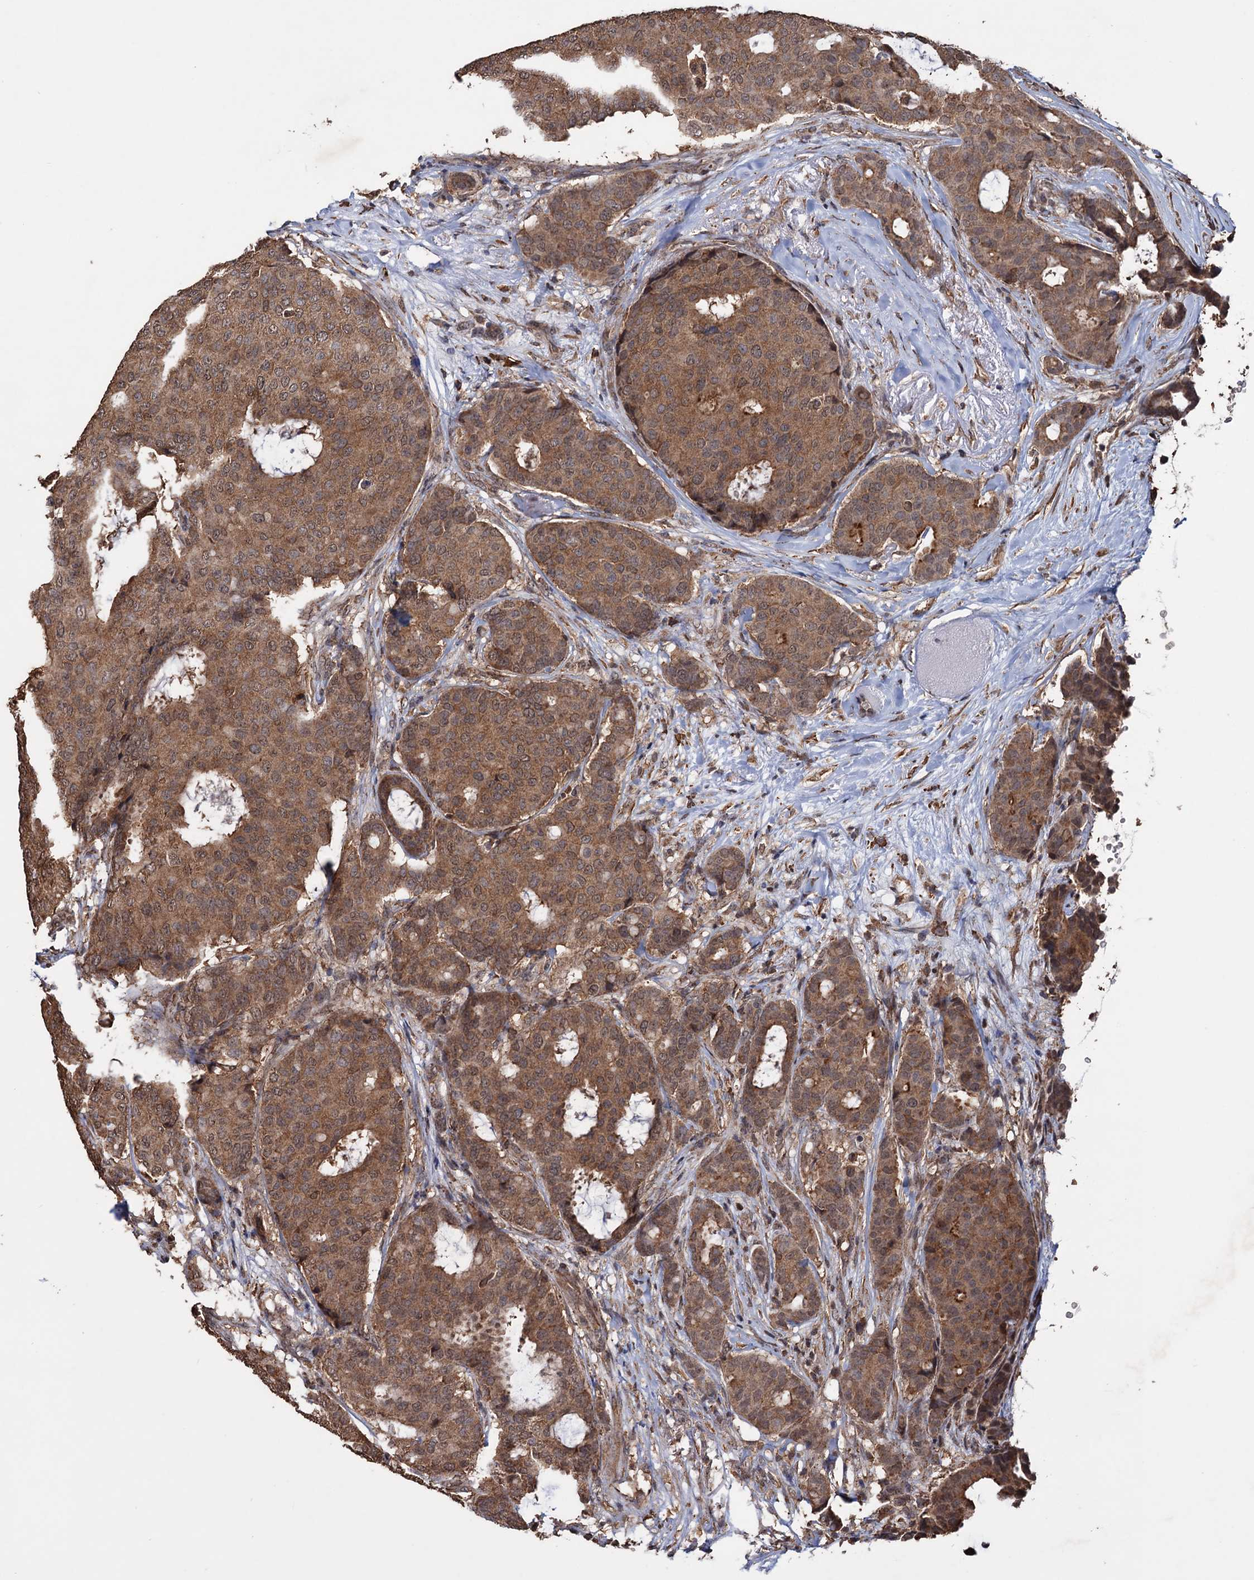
{"staining": {"intensity": "moderate", "quantity": ">75%", "location": "cytoplasmic/membranous"}, "tissue": "breast cancer", "cell_type": "Tumor cells", "image_type": "cancer", "snomed": [{"axis": "morphology", "description": "Duct carcinoma"}, {"axis": "topography", "description": "Breast"}], "caption": "Protein staining of breast cancer (invasive ductal carcinoma) tissue exhibits moderate cytoplasmic/membranous expression in approximately >75% of tumor cells. (Brightfield microscopy of DAB IHC at high magnification).", "gene": "TBC1D12", "patient": {"sex": "female", "age": 75}}